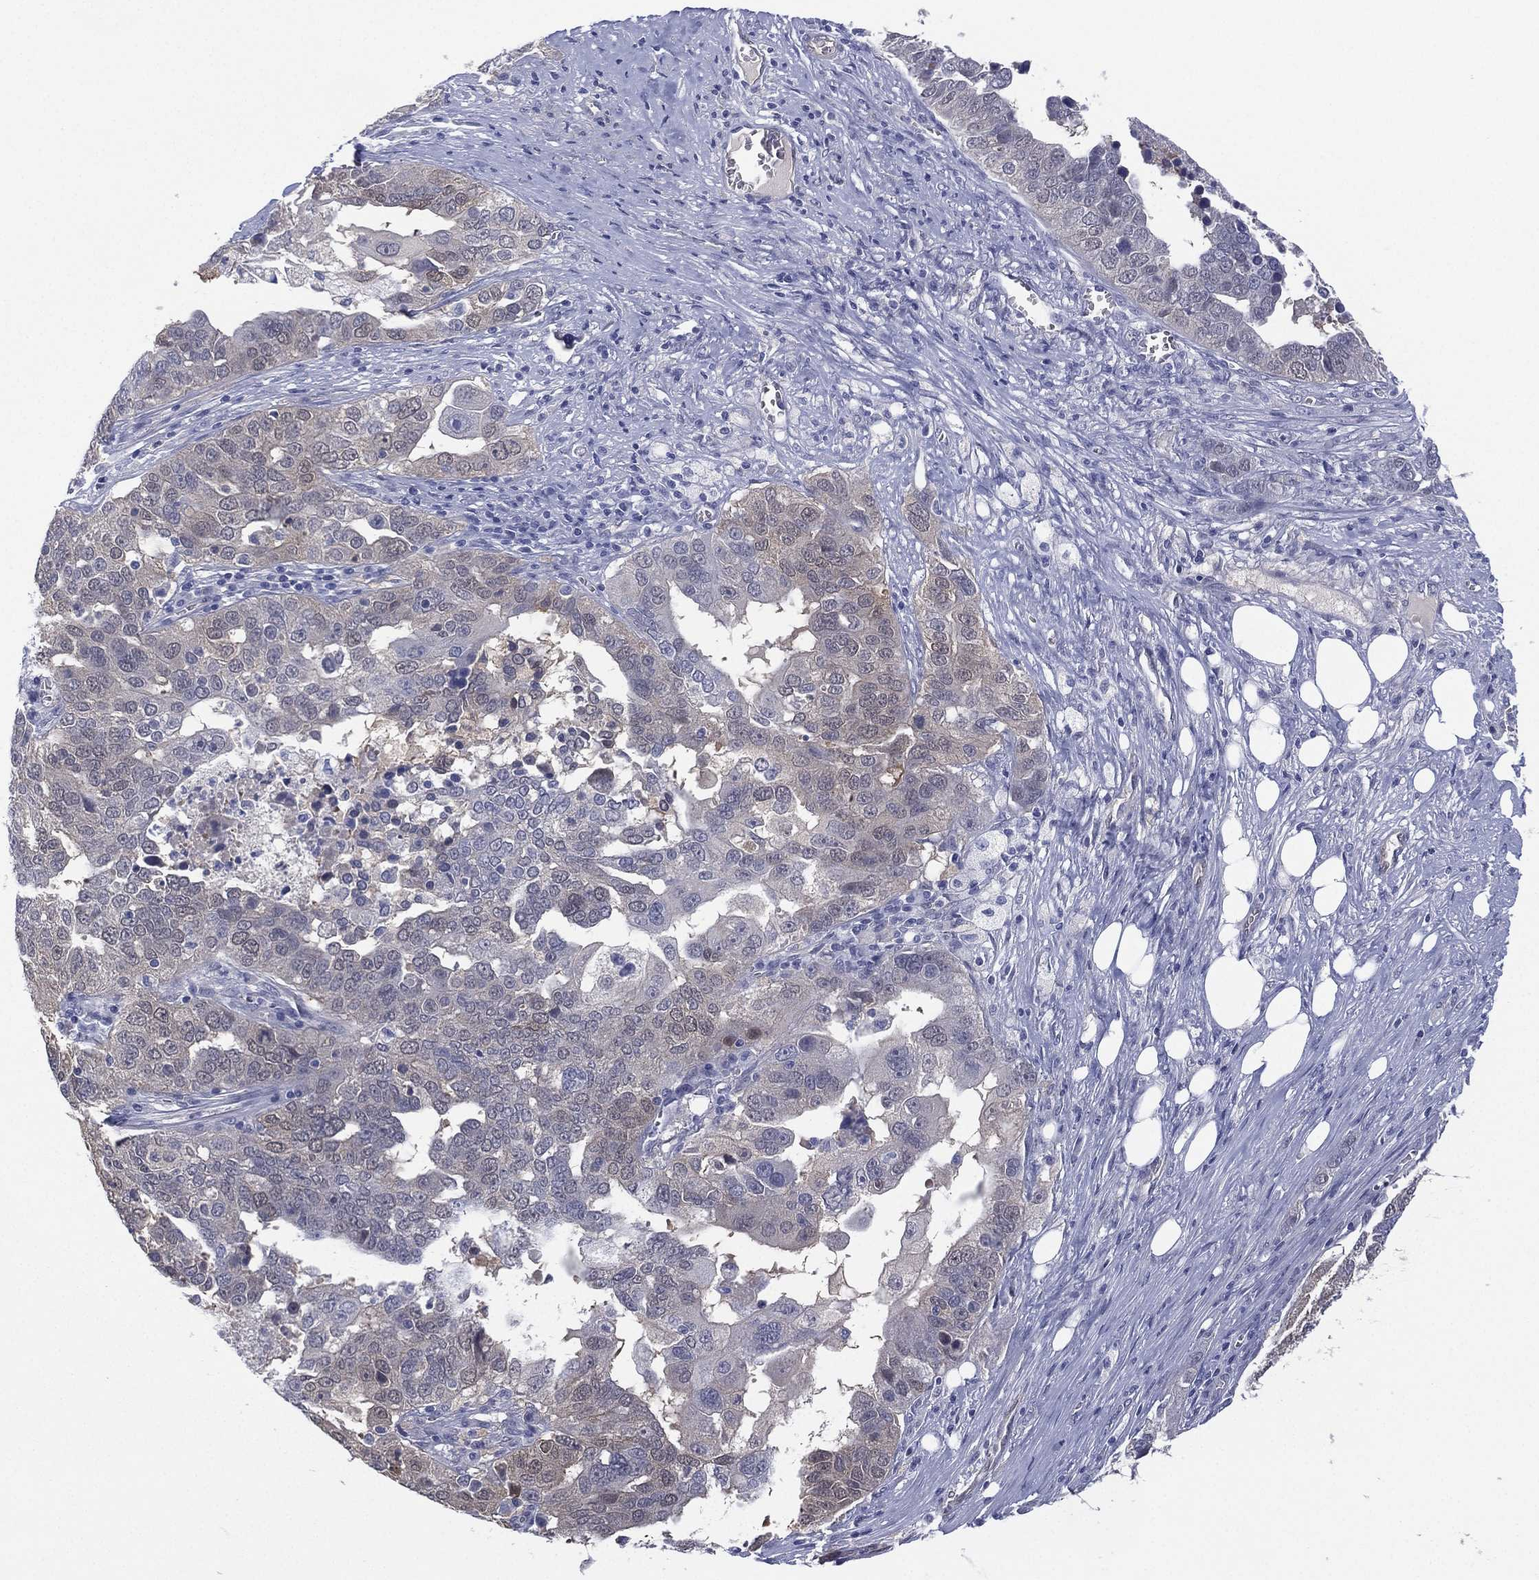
{"staining": {"intensity": "negative", "quantity": "none", "location": "none"}, "tissue": "ovarian cancer", "cell_type": "Tumor cells", "image_type": "cancer", "snomed": [{"axis": "morphology", "description": "Carcinoma, endometroid"}, {"axis": "topography", "description": "Soft tissue"}, {"axis": "topography", "description": "Ovary"}], "caption": "High magnification brightfield microscopy of ovarian cancer (endometroid carcinoma) stained with DAB (brown) and counterstained with hematoxylin (blue): tumor cells show no significant expression. (DAB IHC, high magnification).", "gene": "DDAH1", "patient": {"sex": "female", "age": 52}}